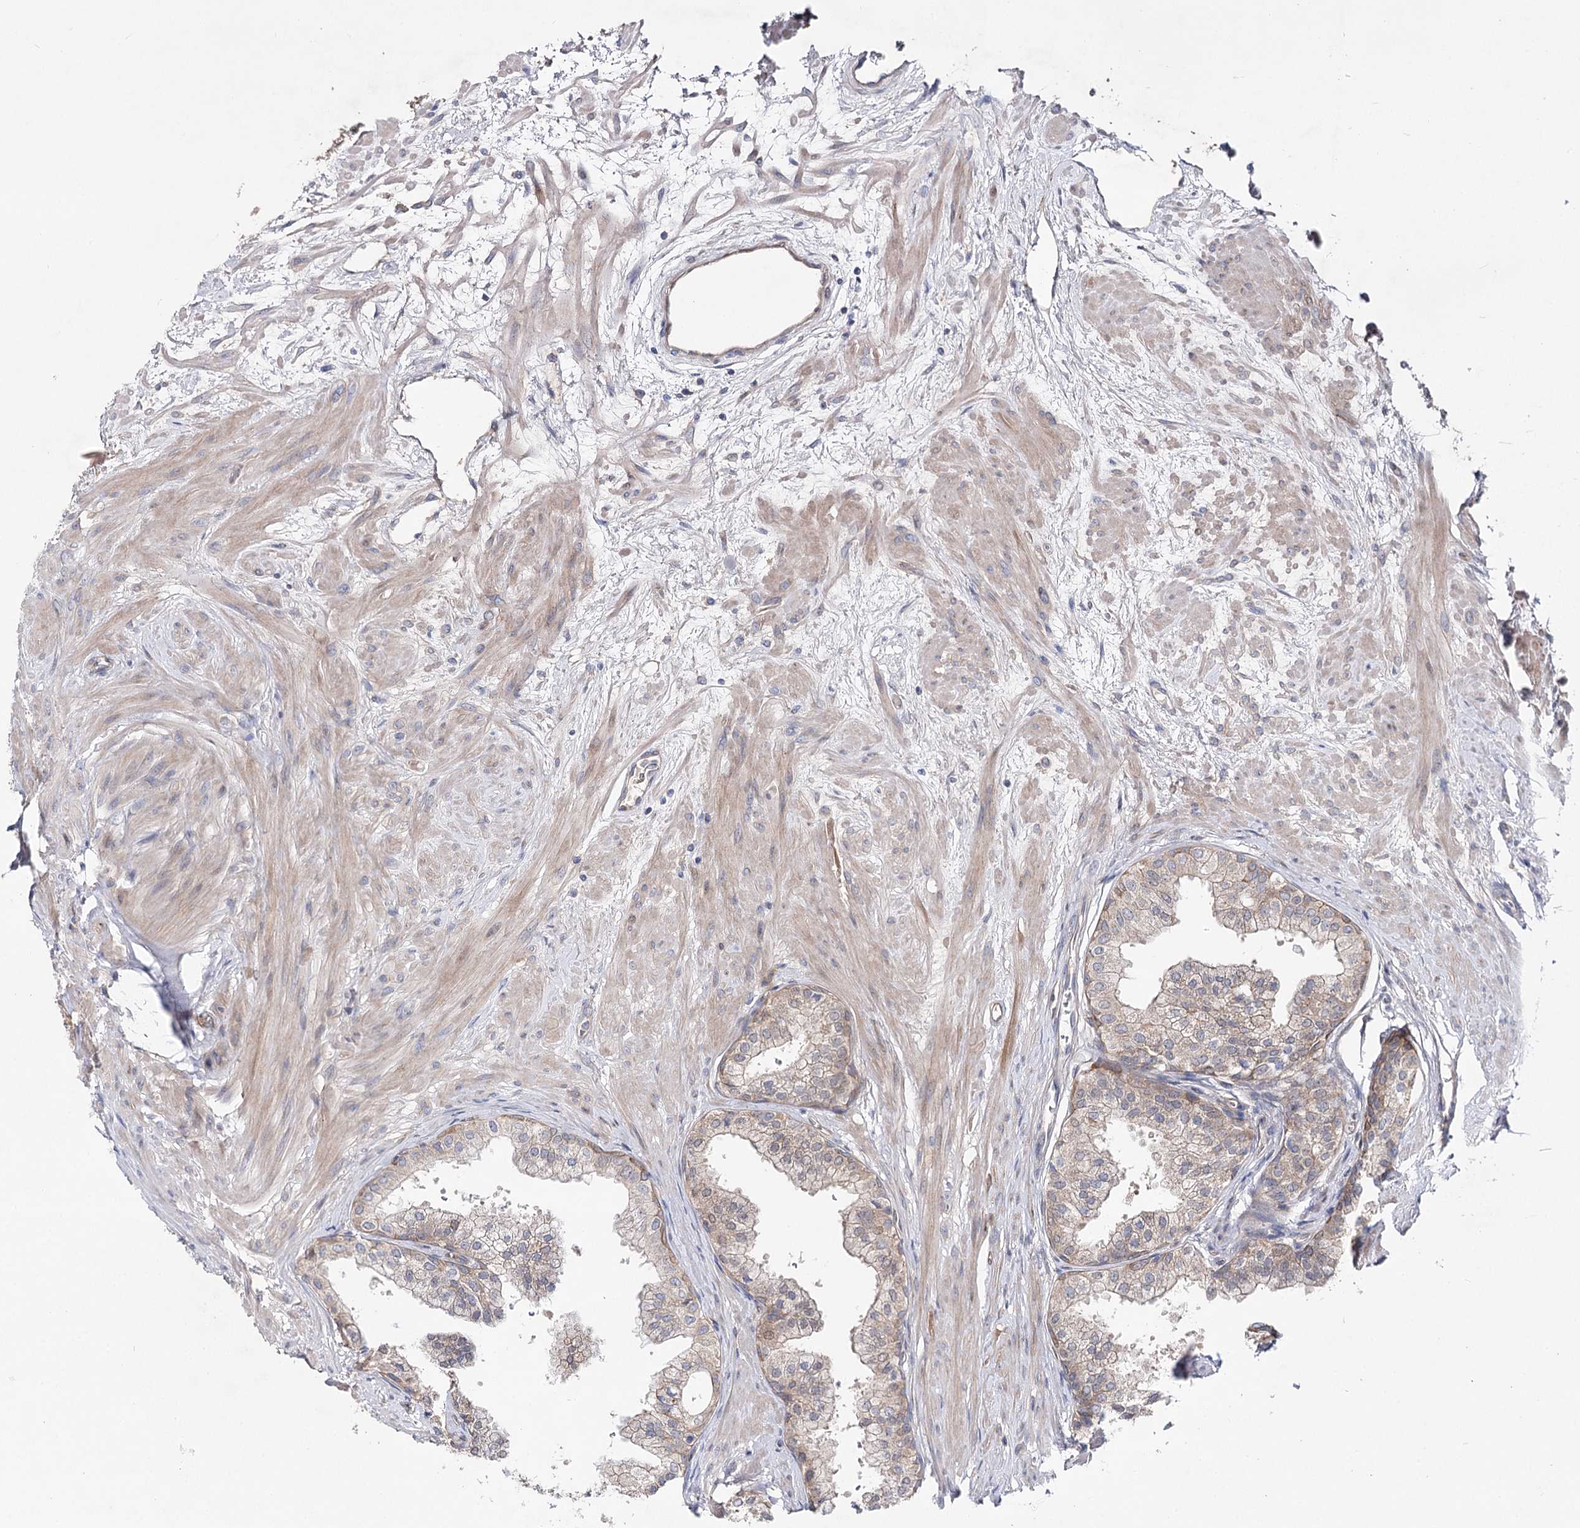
{"staining": {"intensity": "moderate", "quantity": "<25%", "location": "cytoplasmic/membranous"}, "tissue": "prostate", "cell_type": "Glandular cells", "image_type": "normal", "snomed": [{"axis": "morphology", "description": "Normal tissue, NOS"}, {"axis": "topography", "description": "Prostate"}], "caption": "Protein analysis of unremarkable prostate demonstrates moderate cytoplasmic/membranous expression in about <25% of glandular cells.", "gene": "LRRC14B", "patient": {"sex": "male", "age": 60}}